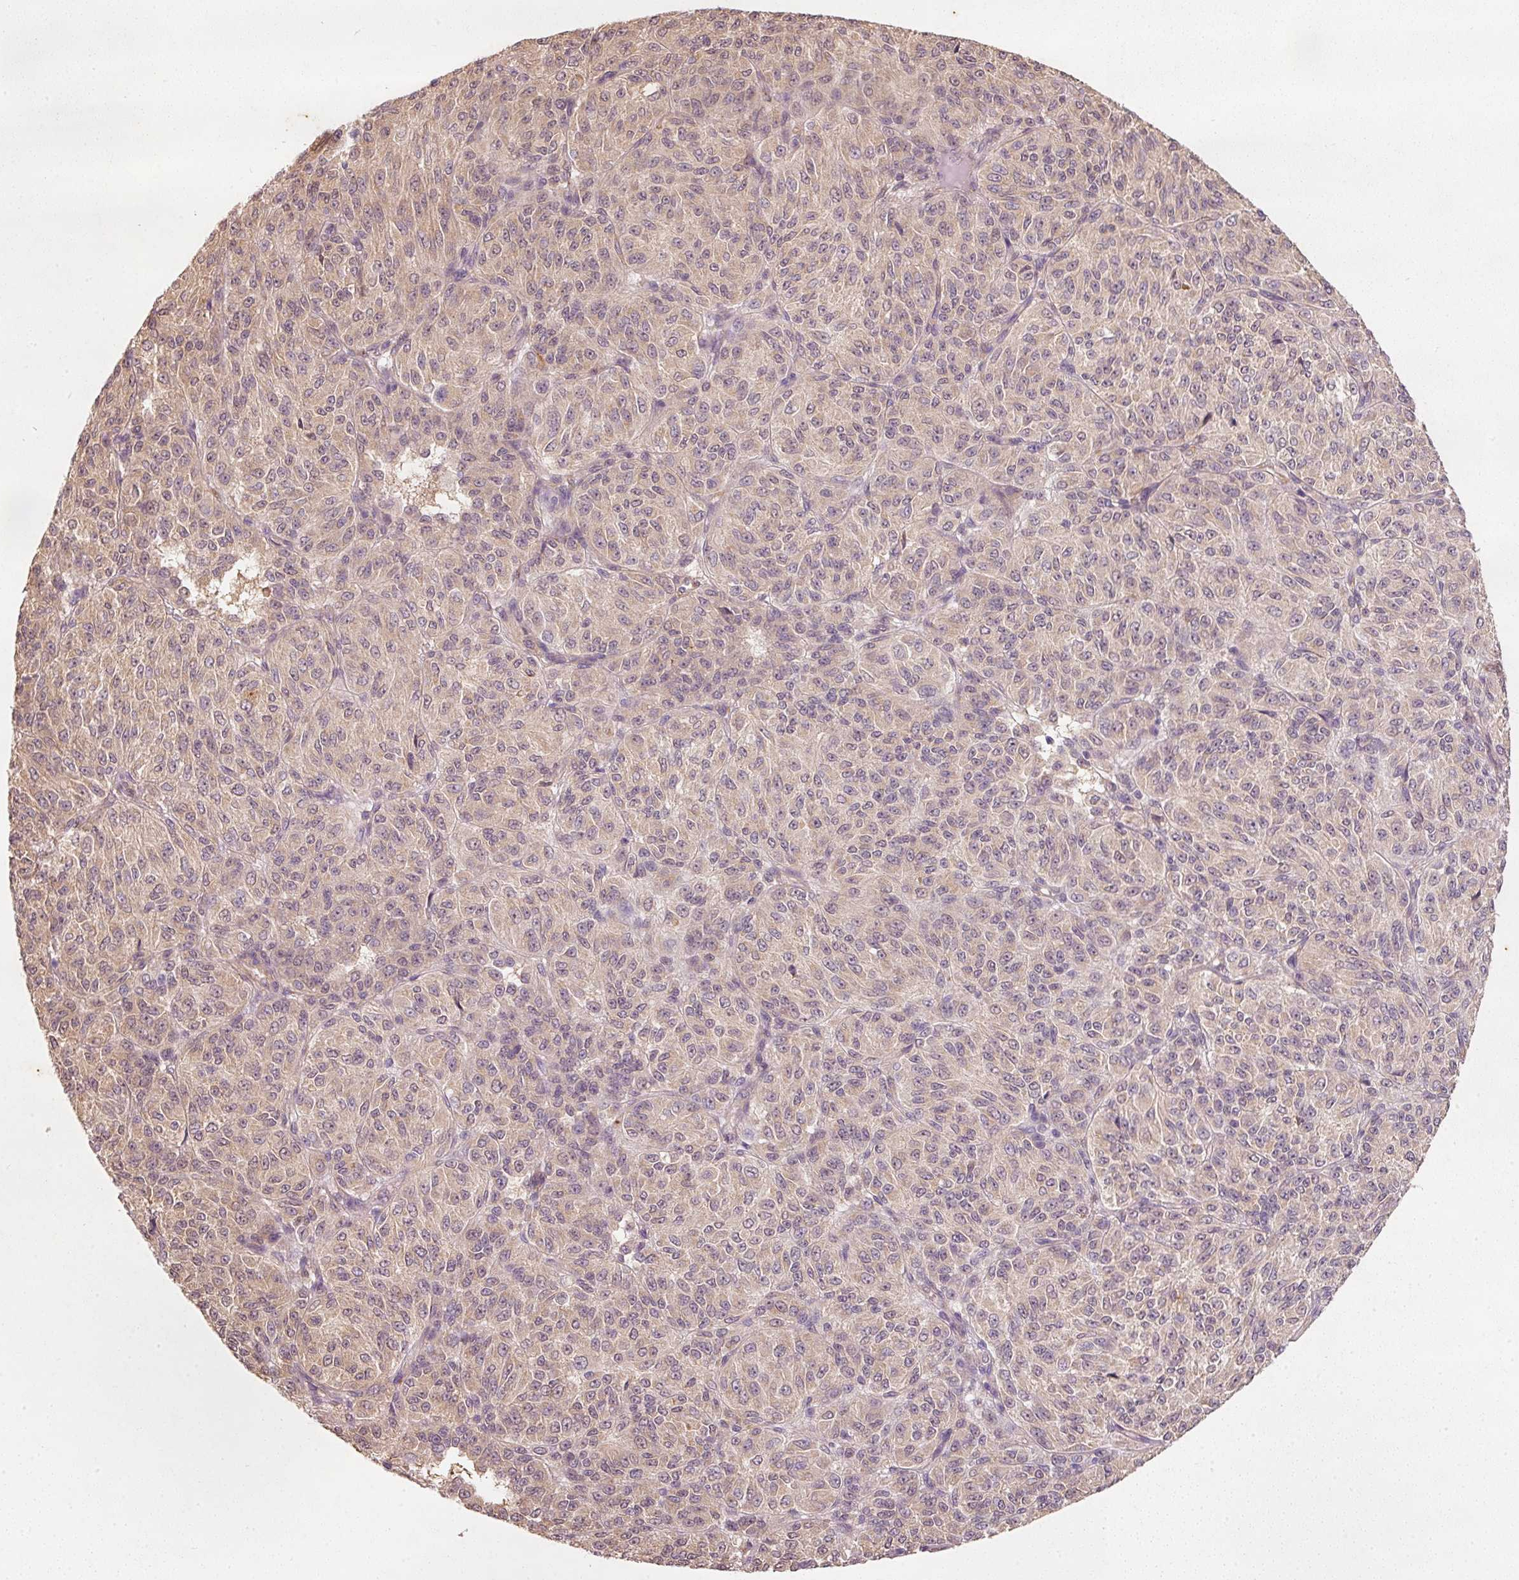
{"staining": {"intensity": "weak", "quantity": ">75%", "location": "cytoplasmic/membranous"}, "tissue": "melanoma", "cell_type": "Tumor cells", "image_type": "cancer", "snomed": [{"axis": "morphology", "description": "Malignant melanoma, Metastatic site"}, {"axis": "topography", "description": "Brain"}], "caption": "The immunohistochemical stain highlights weak cytoplasmic/membranous expression in tumor cells of malignant melanoma (metastatic site) tissue.", "gene": "RGL2", "patient": {"sex": "female", "age": 56}}